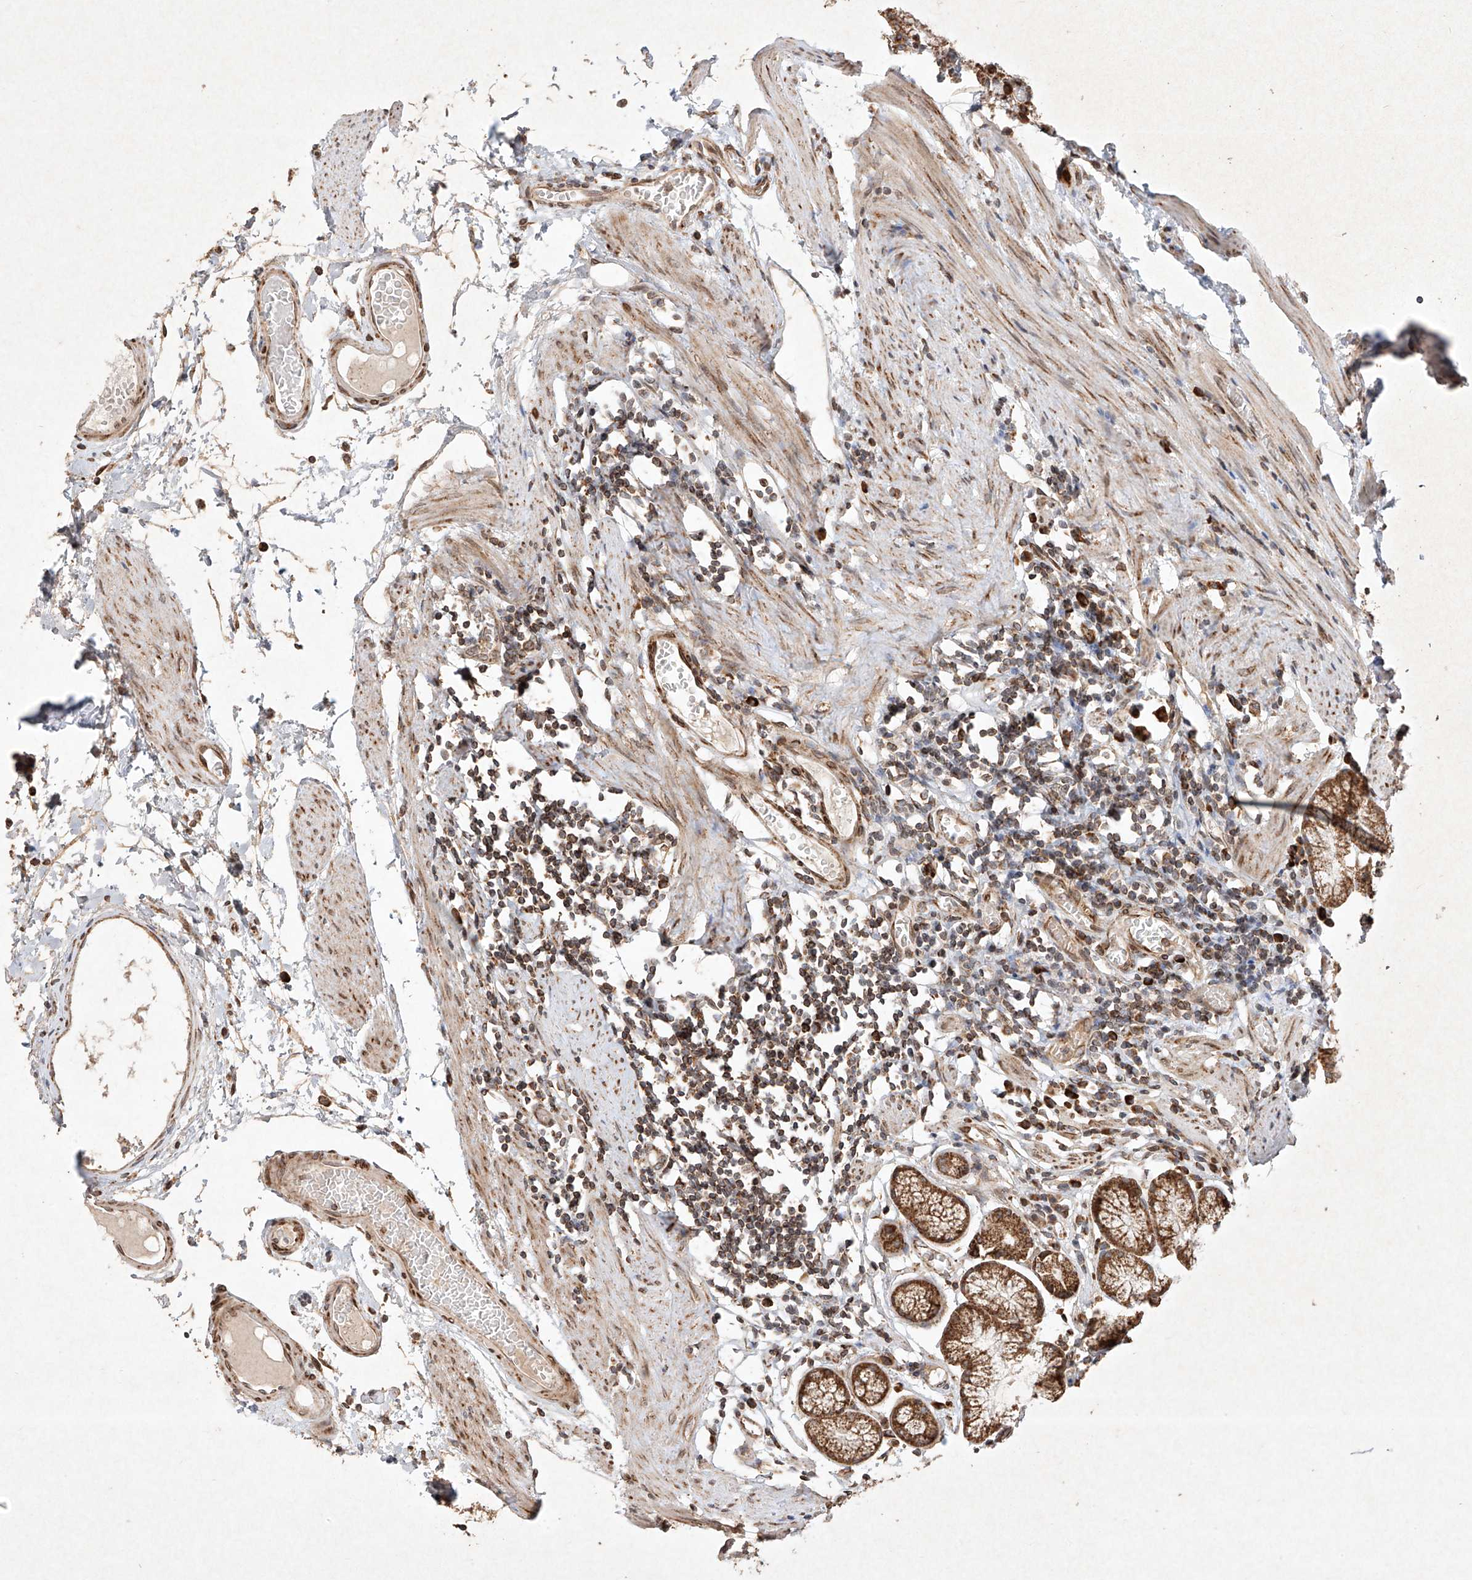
{"staining": {"intensity": "strong", "quantity": ">75%", "location": "cytoplasmic/membranous"}, "tissue": "stomach", "cell_type": "Glandular cells", "image_type": "normal", "snomed": [{"axis": "morphology", "description": "Normal tissue, NOS"}, {"axis": "topography", "description": "Stomach"}], "caption": "The histopathology image exhibits staining of normal stomach, revealing strong cytoplasmic/membranous protein expression (brown color) within glandular cells.", "gene": "SEMA3B", "patient": {"sex": "male", "age": 55}}